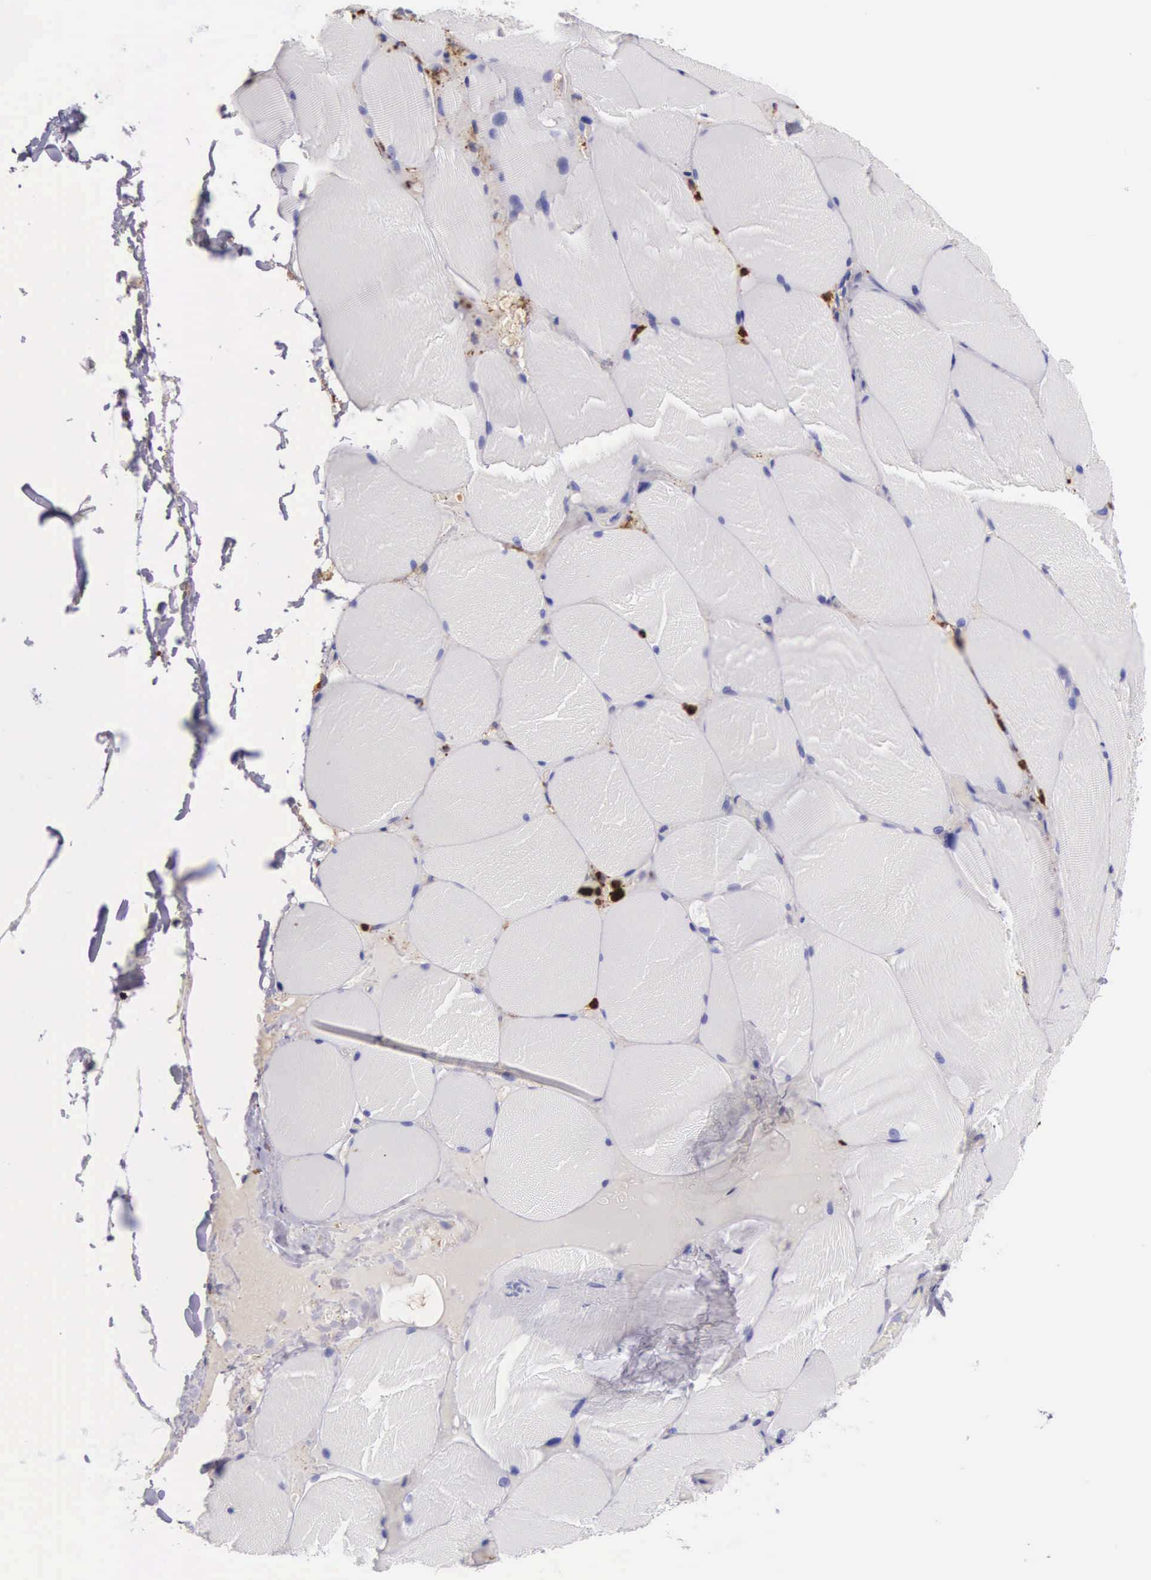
{"staining": {"intensity": "negative", "quantity": "none", "location": "none"}, "tissue": "skeletal muscle", "cell_type": "Myocytes", "image_type": "normal", "snomed": [{"axis": "morphology", "description": "Normal tissue, NOS"}, {"axis": "topography", "description": "Skeletal muscle"}], "caption": "This is a photomicrograph of IHC staining of unremarkable skeletal muscle, which shows no positivity in myocytes. (DAB (3,3'-diaminobenzidine) immunohistochemistry with hematoxylin counter stain).", "gene": "FCN1", "patient": {"sex": "male", "age": 71}}